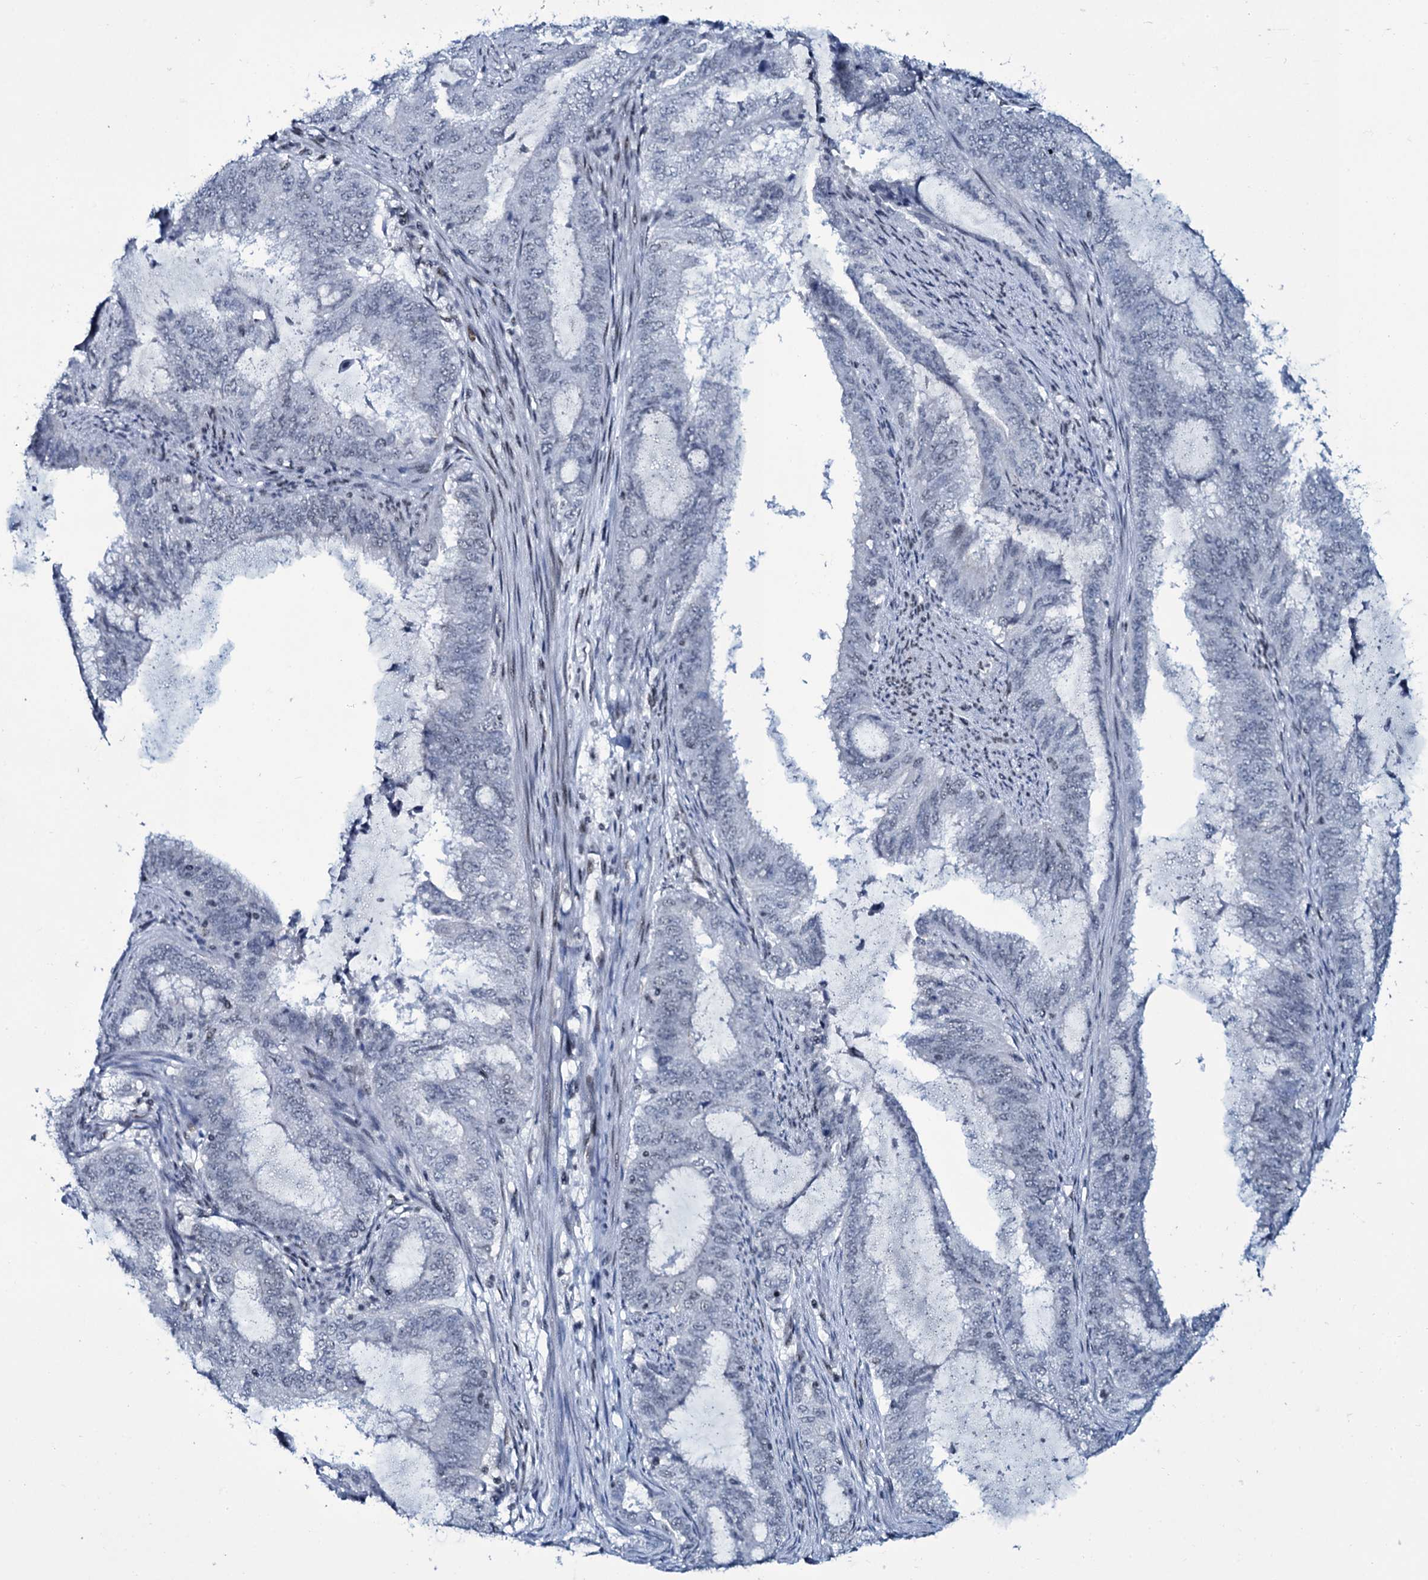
{"staining": {"intensity": "negative", "quantity": "none", "location": "none"}, "tissue": "endometrial cancer", "cell_type": "Tumor cells", "image_type": "cancer", "snomed": [{"axis": "morphology", "description": "Adenocarcinoma, NOS"}, {"axis": "topography", "description": "Endometrium"}], "caption": "Protein analysis of endometrial cancer exhibits no significant staining in tumor cells.", "gene": "ZMIZ2", "patient": {"sex": "female", "age": 51}}